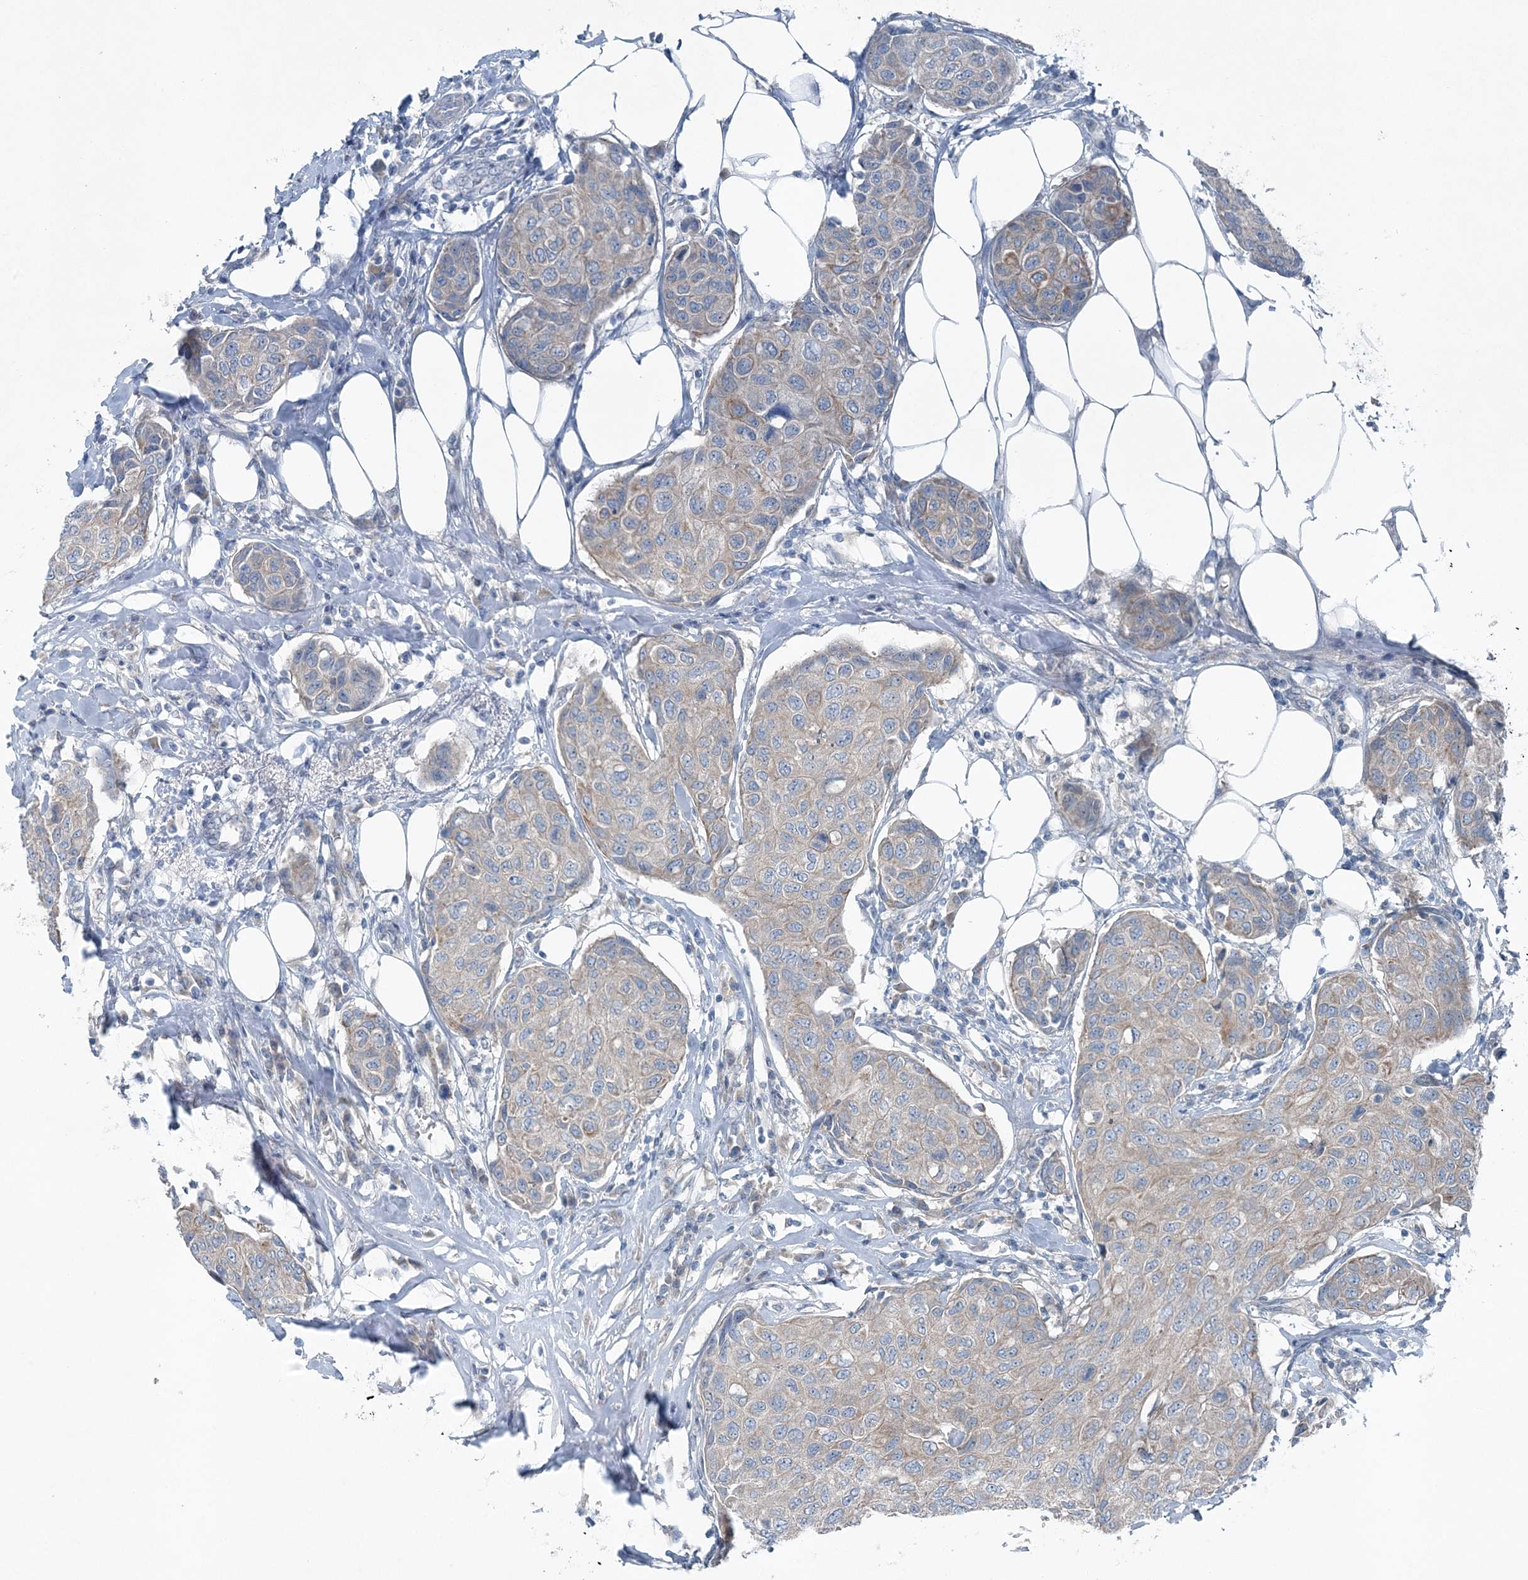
{"staining": {"intensity": "negative", "quantity": "none", "location": "none"}, "tissue": "breast cancer", "cell_type": "Tumor cells", "image_type": "cancer", "snomed": [{"axis": "morphology", "description": "Duct carcinoma"}, {"axis": "topography", "description": "Breast"}], "caption": "Immunohistochemistry (IHC) of breast cancer demonstrates no positivity in tumor cells.", "gene": "KIAA1586", "patient": {"sex": "female", "age": 80}}